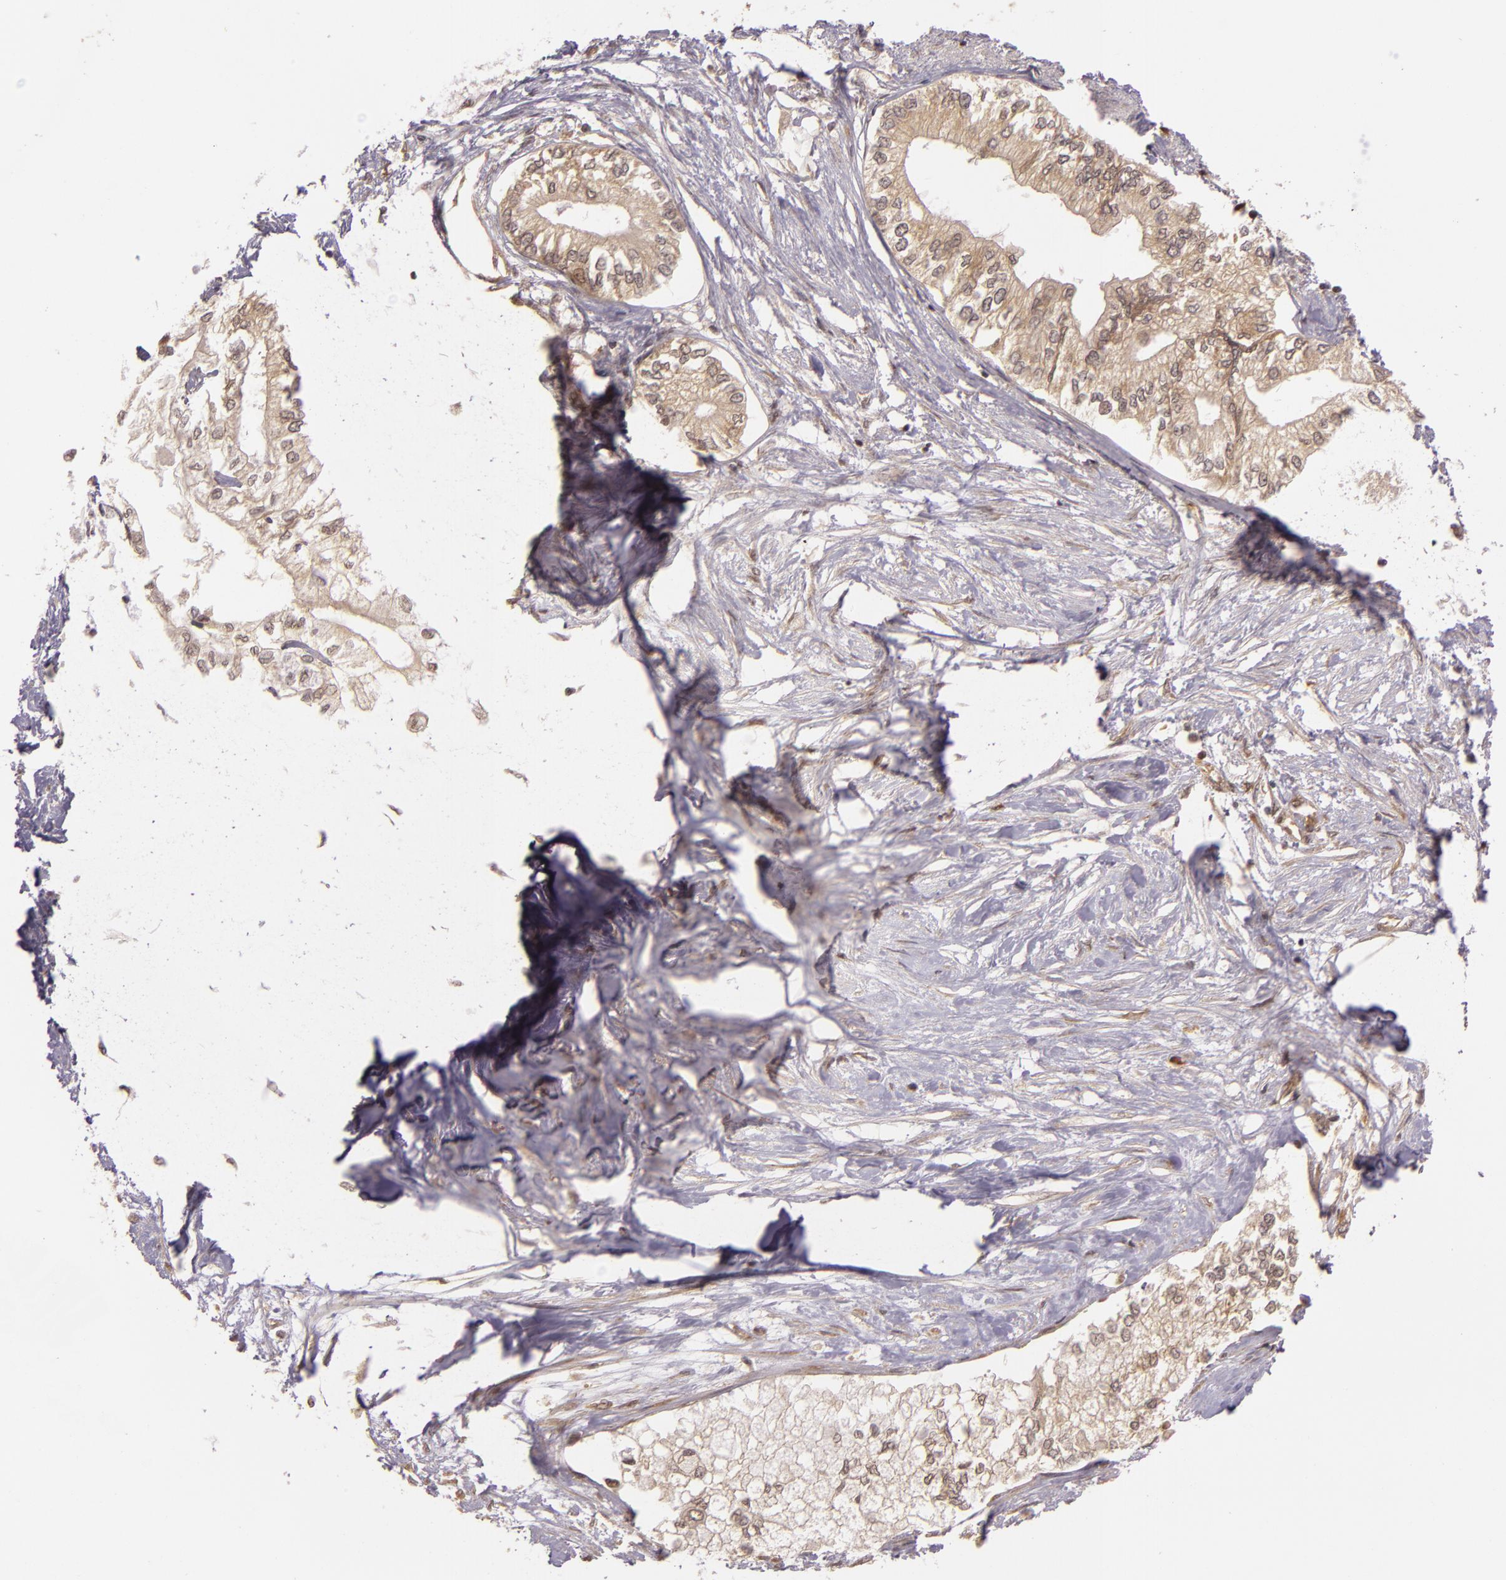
{"staining": {"intensity": "weak", "quantity": ">75%", "location": "cytoplasmic/membranous"}, "tissue": "pancreatic cancer", "cell_type": "Tumor cells", "image_type": "cancer", "snomed": [{"axis": "morphology", "description": "Adenocarcinoma, NOS"}, {"axis": "topography", "description": "Pancreas"}], "caption": "Pancreatic cancer (adenocarcinoma) stained for a protein displays weak cytoplasmic/membranous positivity in tumor cells.", "gene": "TXNRD2", "patient": {"sex": "male", "age": 79}}